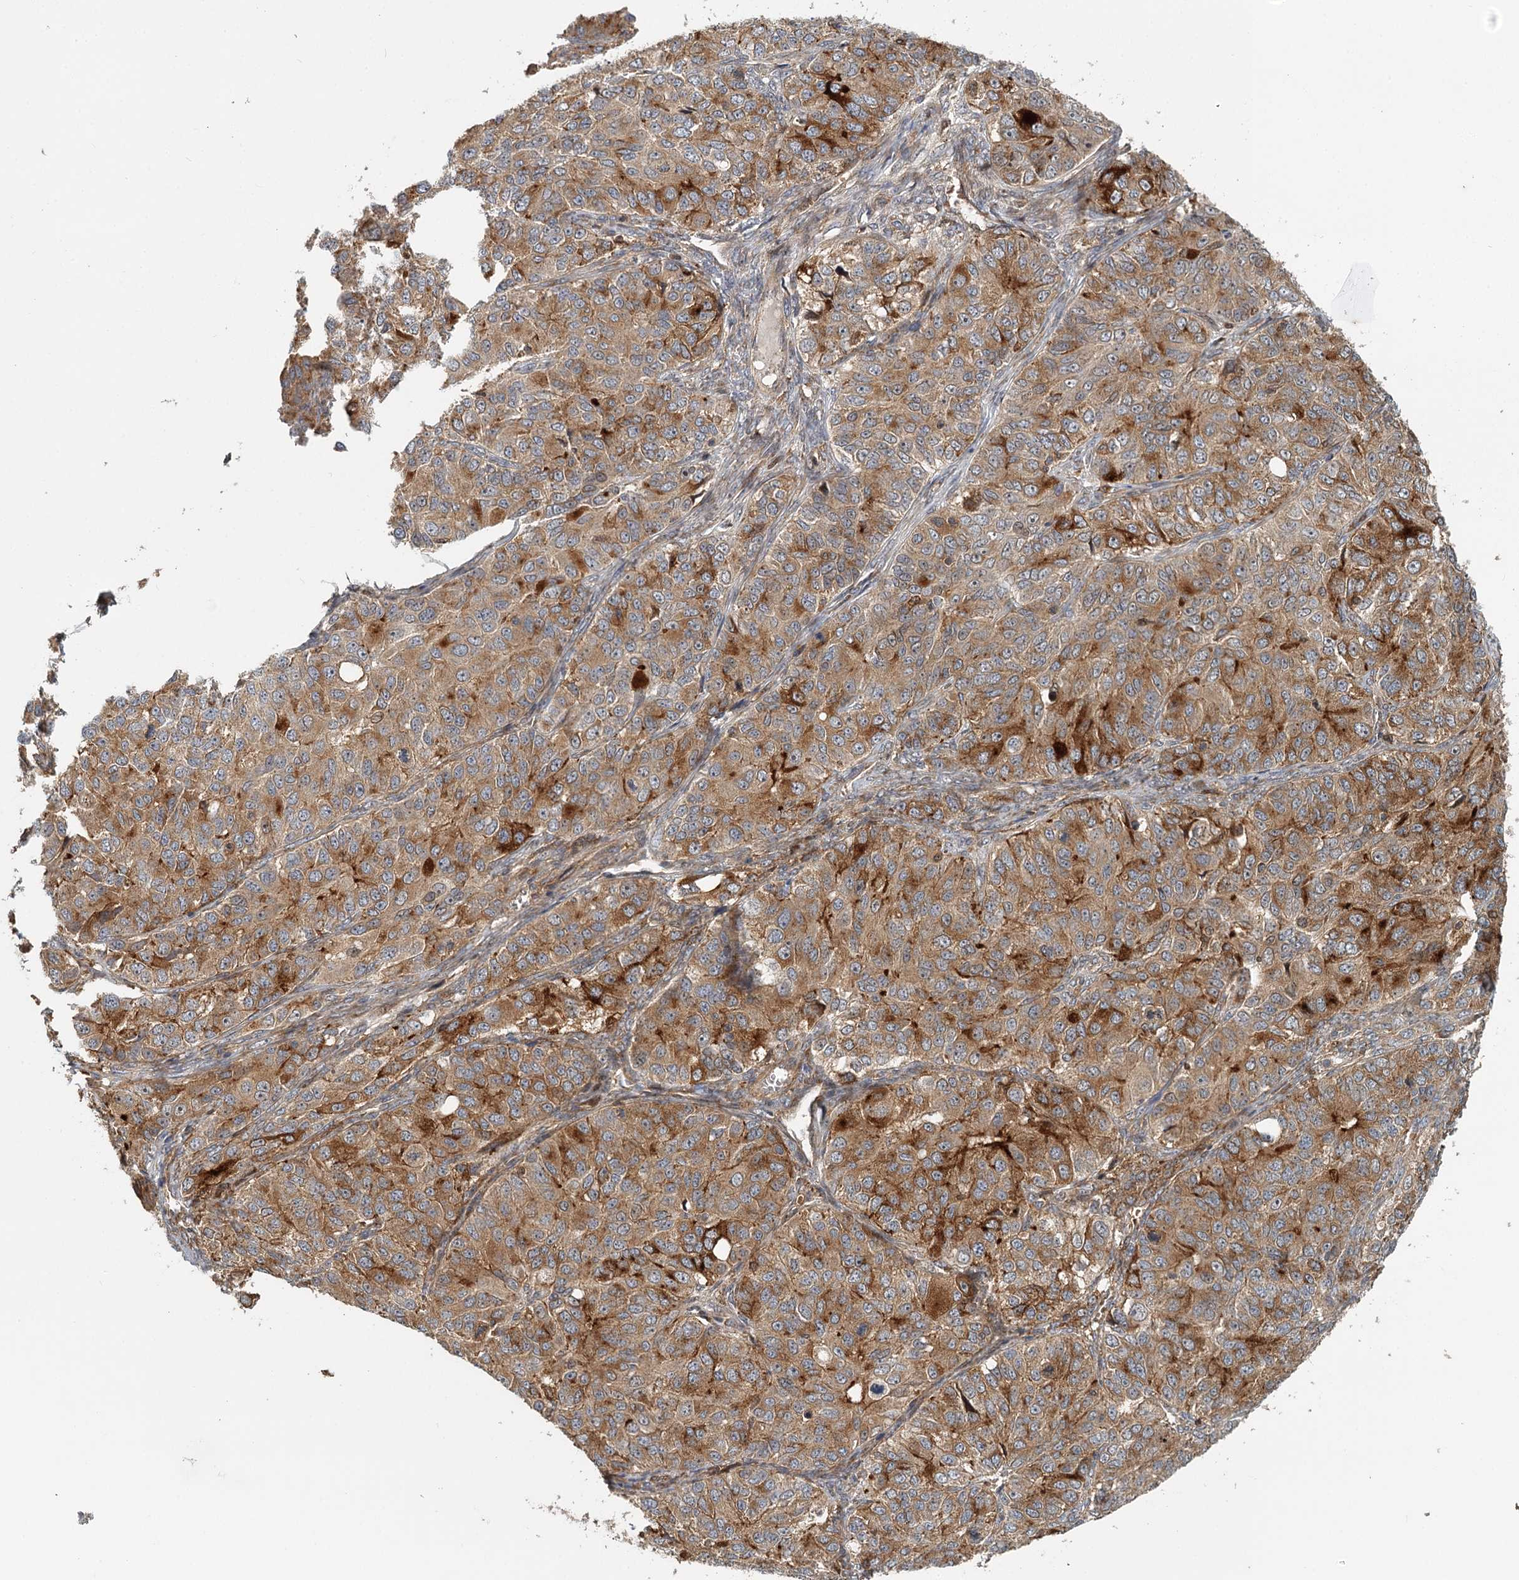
{"staining": {"intensity": "strong", "quantity": "25%-75%", "location": "cytoplasmic/membranous"}, "tissue": "ovarian cancer", "cell_type": "Tumor cells", "image_type": "cancer", "snomed": [{"axis": "morphology", "description": "Carcinoma, endometroid"}, {"axis": "topography", "description": "Ovary"}], "caption": "Brown immunohistochemical staining in endometroid carcinoma (ovarian) displays strong cytoplasmic/membranous positivity in approximately 25%-75% of tumor cells.", "gene": "RNF111", "patient": {"sex": "female", "age": 51}}